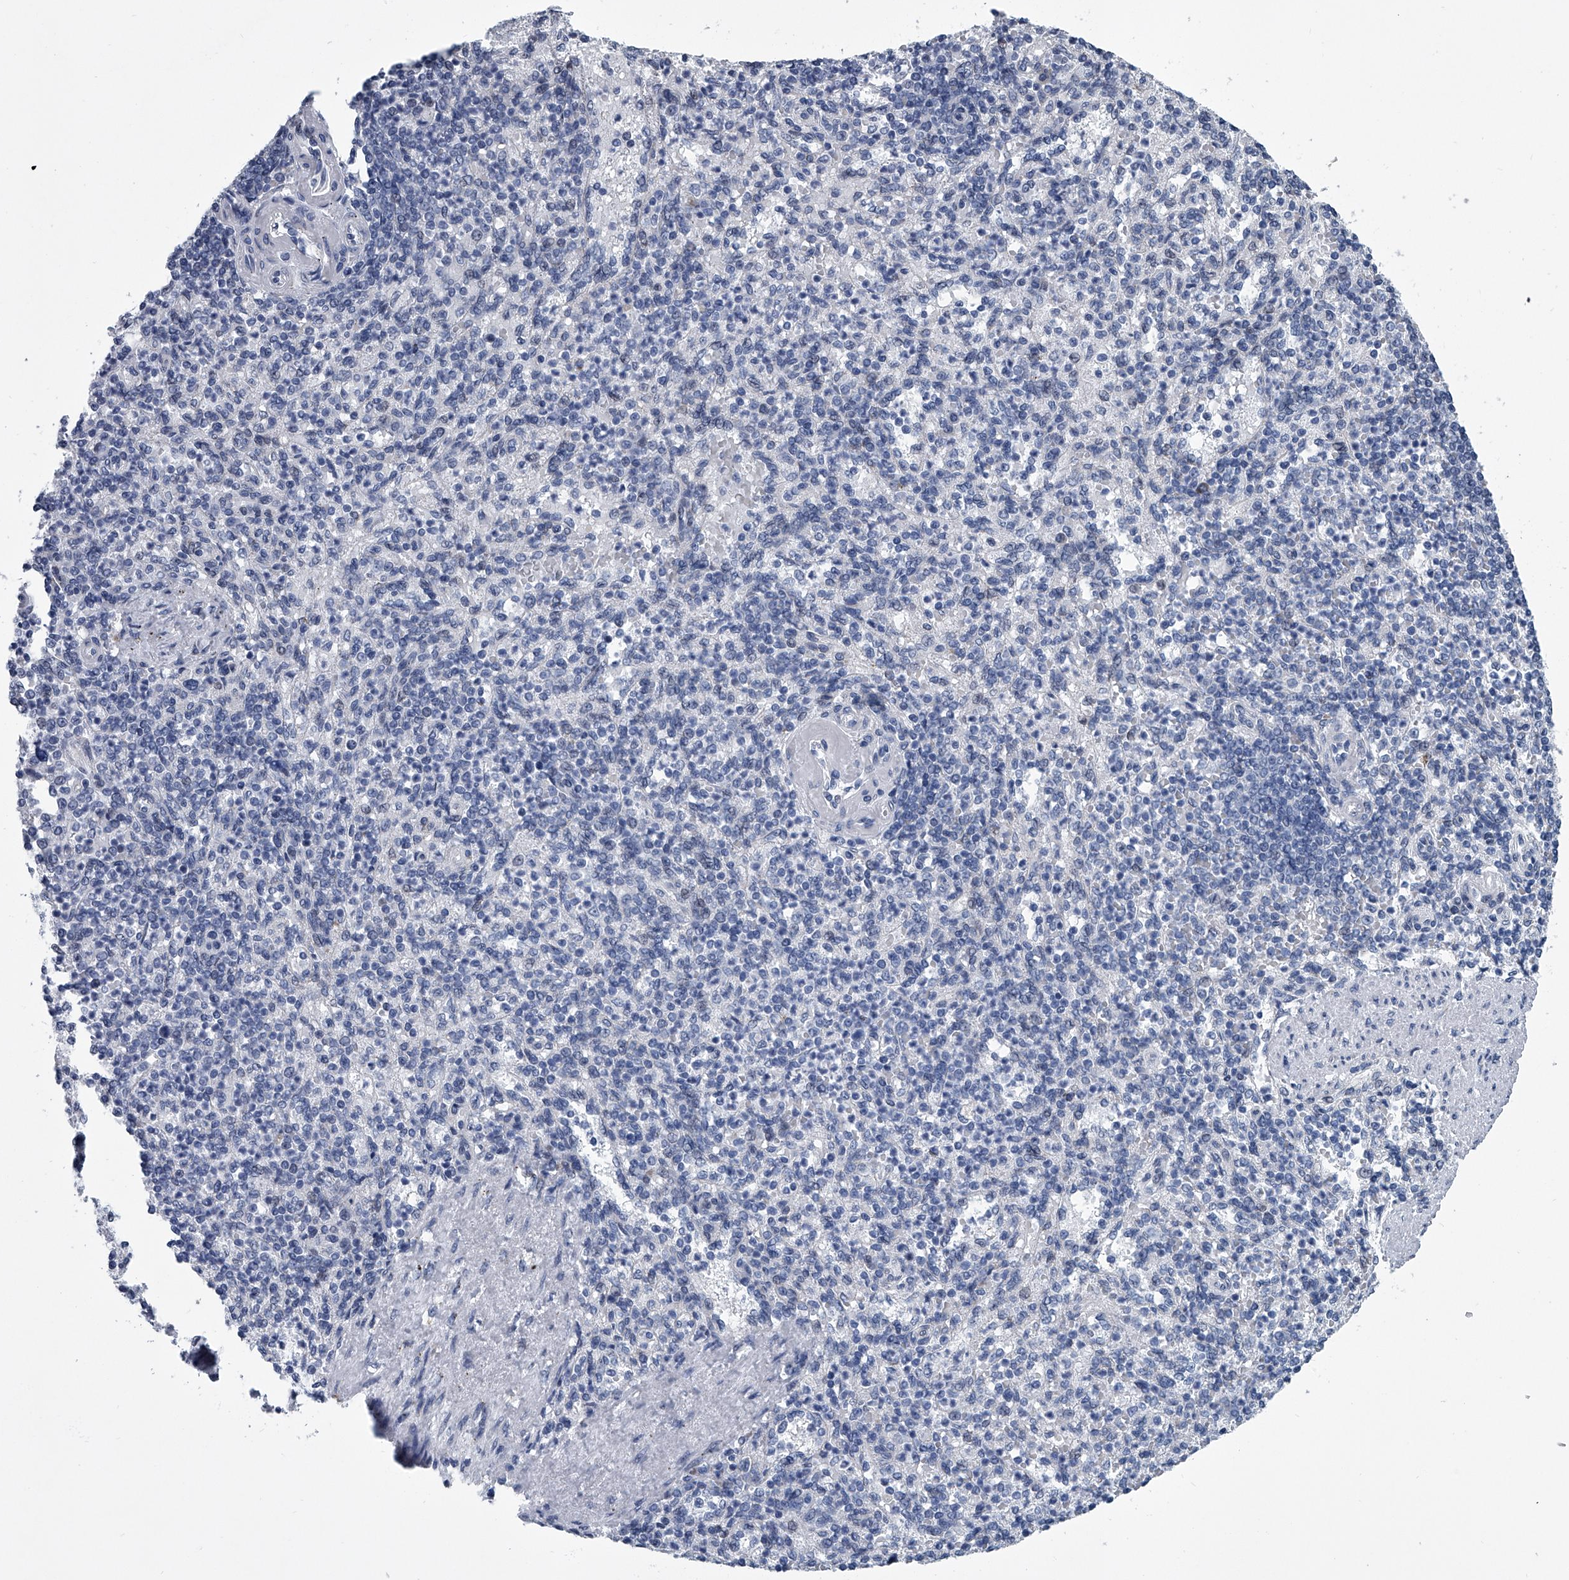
{"staining": {"intensity": "negative", "quantity": "none", "location": "none"}, "tissue": "spleen", "cell_type": "Cells in red pulp", "image_type": "normal", "snomed": [{"axis": "morphology", "description": "Normal tissue, NOS"}, {"axis": "topography", "description": "Spleen"}], "caption": "Micrograph shows no significant protein staining in cells in red pulp of benign spleen.", "gene": "PPP2R5D", "patient": {"sex": "female", "age": 74}}